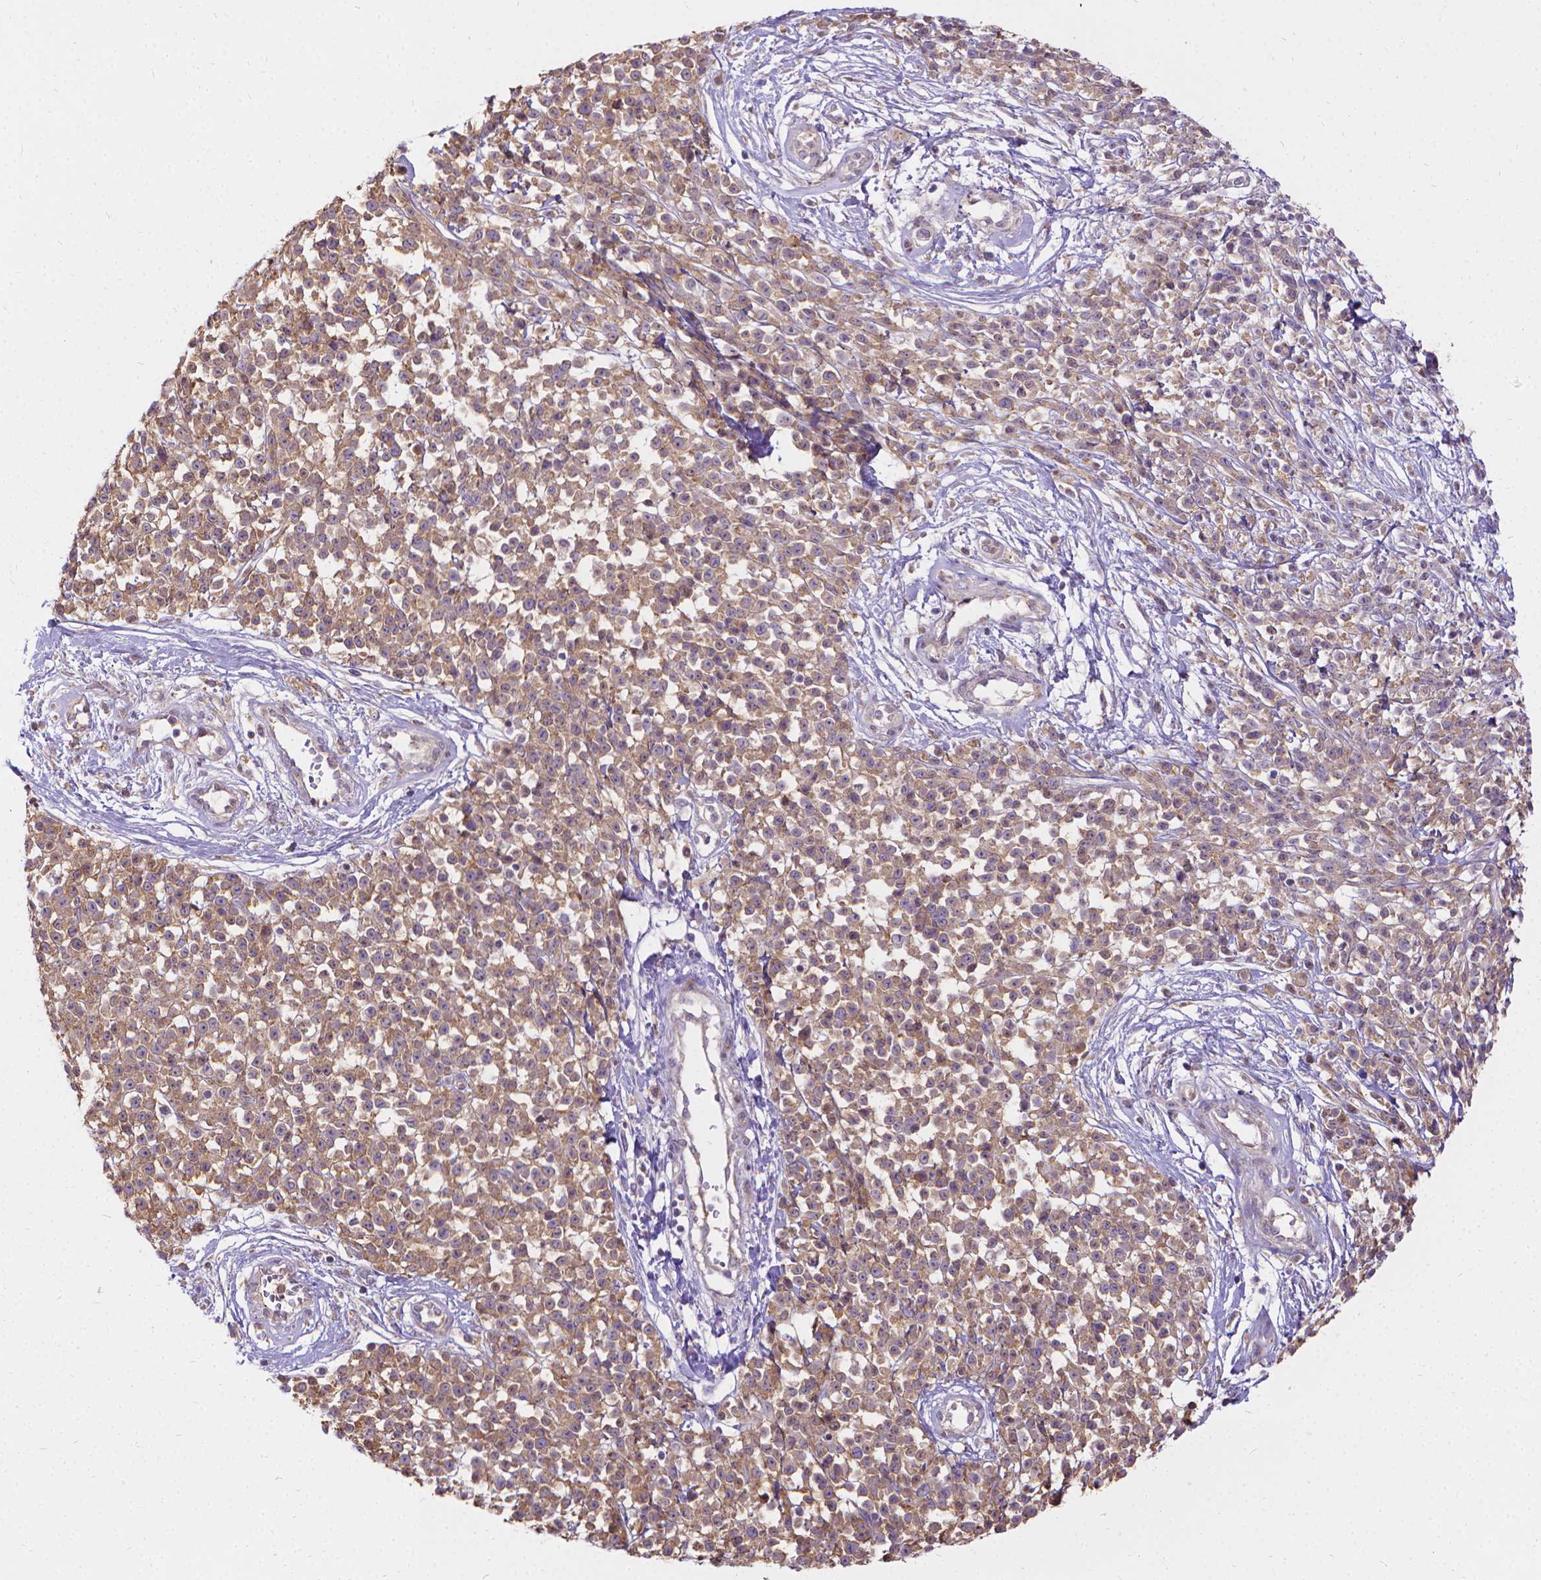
{"staining": {"intensity": "moderate", "quantity": ">75%", "location": "cytoplasmic/membranous"}, "tissue": "melanoma", "cell_type": "Tumor cells", "image_type": "cancer", "snomed": [{"axis": "morphology", "description": "Malignant melanoma, NOS"}, {"axis": "topography", "description": "Skin"}, {"axis": "topography", "description": "Skin of trunk"}], "caption": "Malignant melanoma stained for a protein (brown) exhibits moderate cytoplasmic/membranous positive staining in about >75% of tumor cells.", "gene": "CFAP299", "patient": {"sex": "male", "age": 74}}